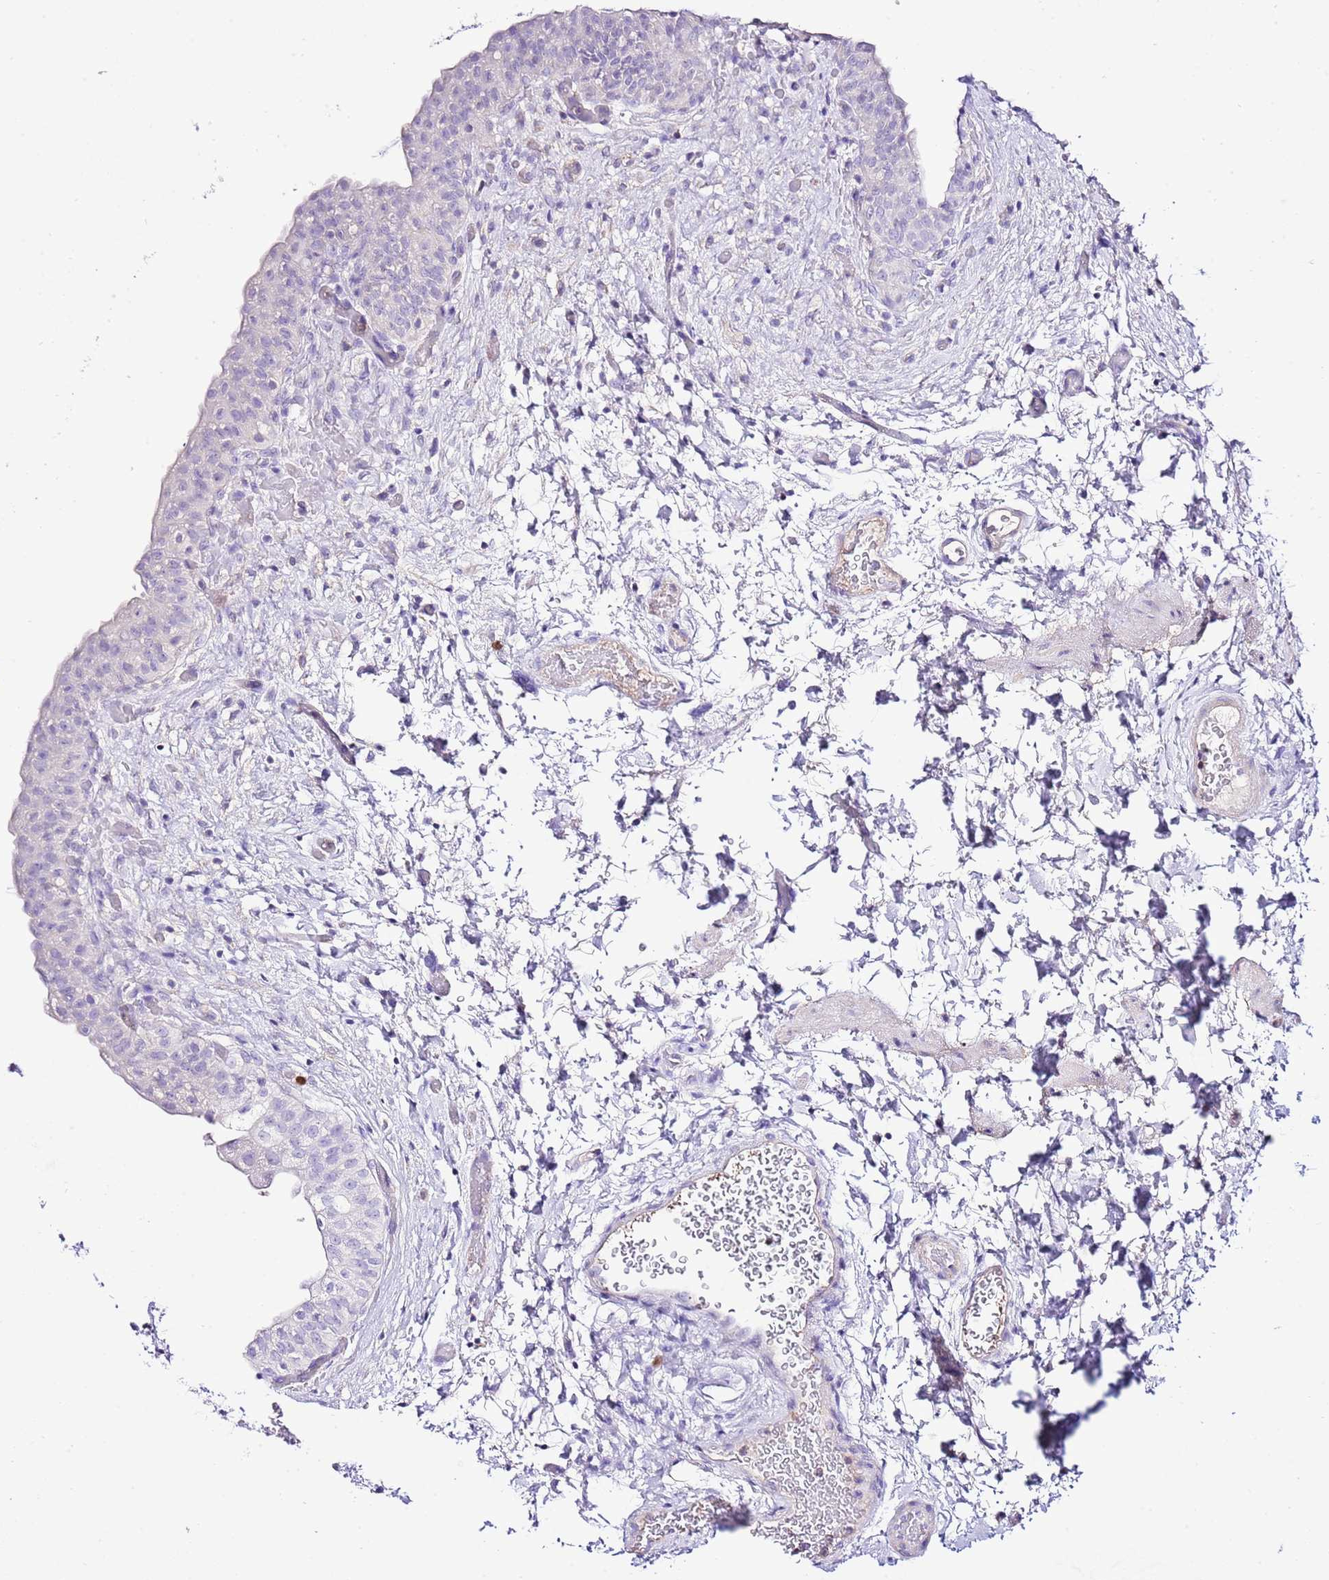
{"staining": {"intensity": "negative", "quantity": "none", "location": "none"}, "tissue": "urinary bladder", "cell_type": "Urothelial cells", "image_type": "normal", "snomed": [{"axis": "morphology", "description": "Normal tissue, NOS"}, {"axis": "topography", "description": "Urinary bladder"}], "caption": "High power microscopy photomicrograph of an immunohistochemistry image of normal urinary bladder, revealing no significant positivity in urothelial cells.", "gene": "BHLHA15", "patient": {"sex": "male", "age": 69}}